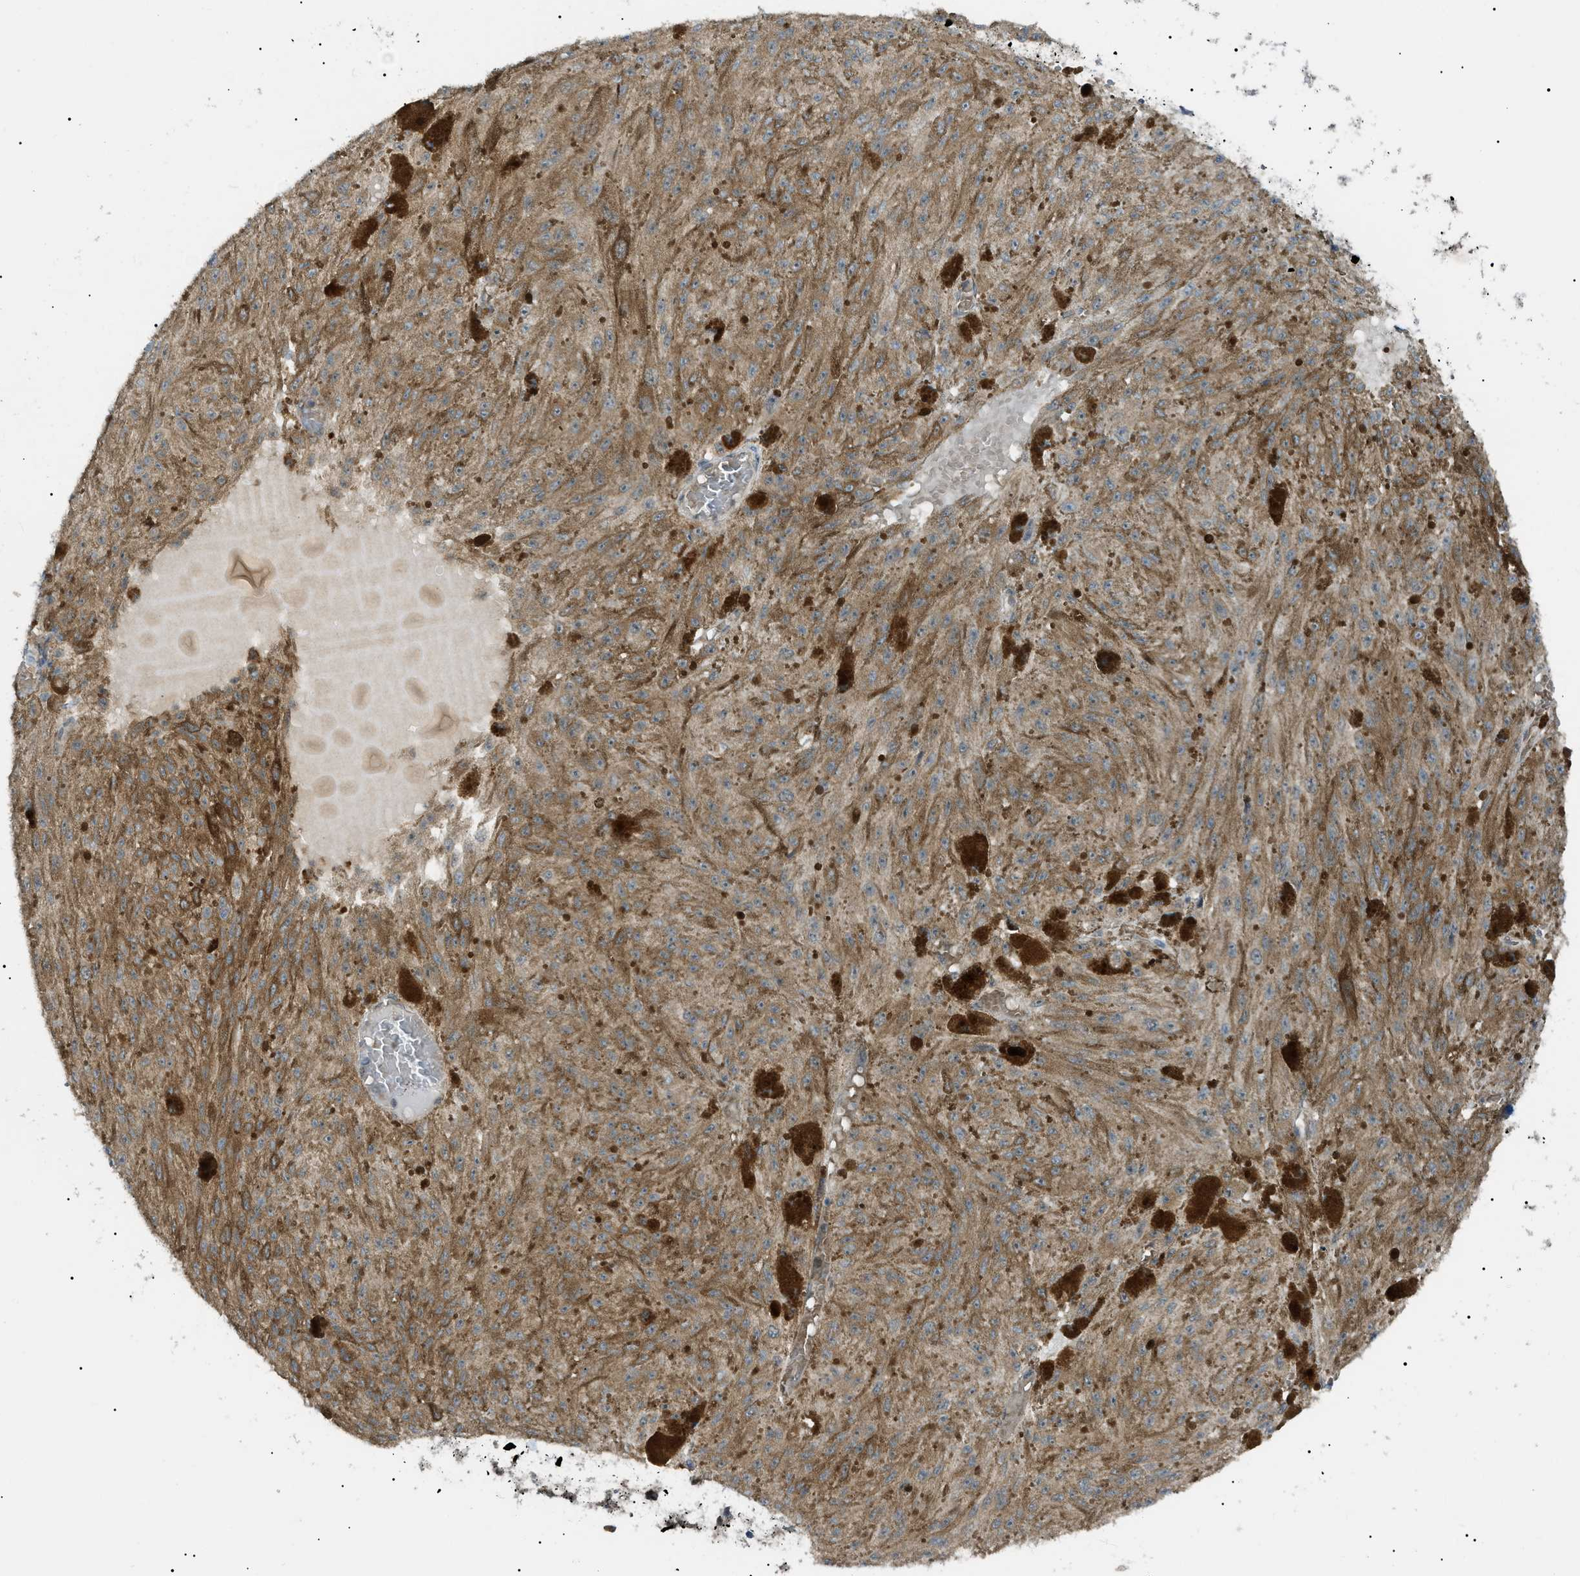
{"staining": {"intensity": "moderate", "quantity": ">75%", "location": "cytoplasmic/membranous"}, "tissue": "melanoma", "cell_type": "Tumor cells", "image_type": "cancer", "snomed": [{"axis": "morphology", "description": "Malignant melanoma, NOS"}, {"axis": "topography", "description": "Other"}], "caption": "Approximately >75% of tumor cells in human melanoma exhibit moderate cytoplasmic/membranous protein expression as visualized by brown immunohistochemical staining.", "gene": "LPIN2", "patient": {"sex": "male", "age": 79}}